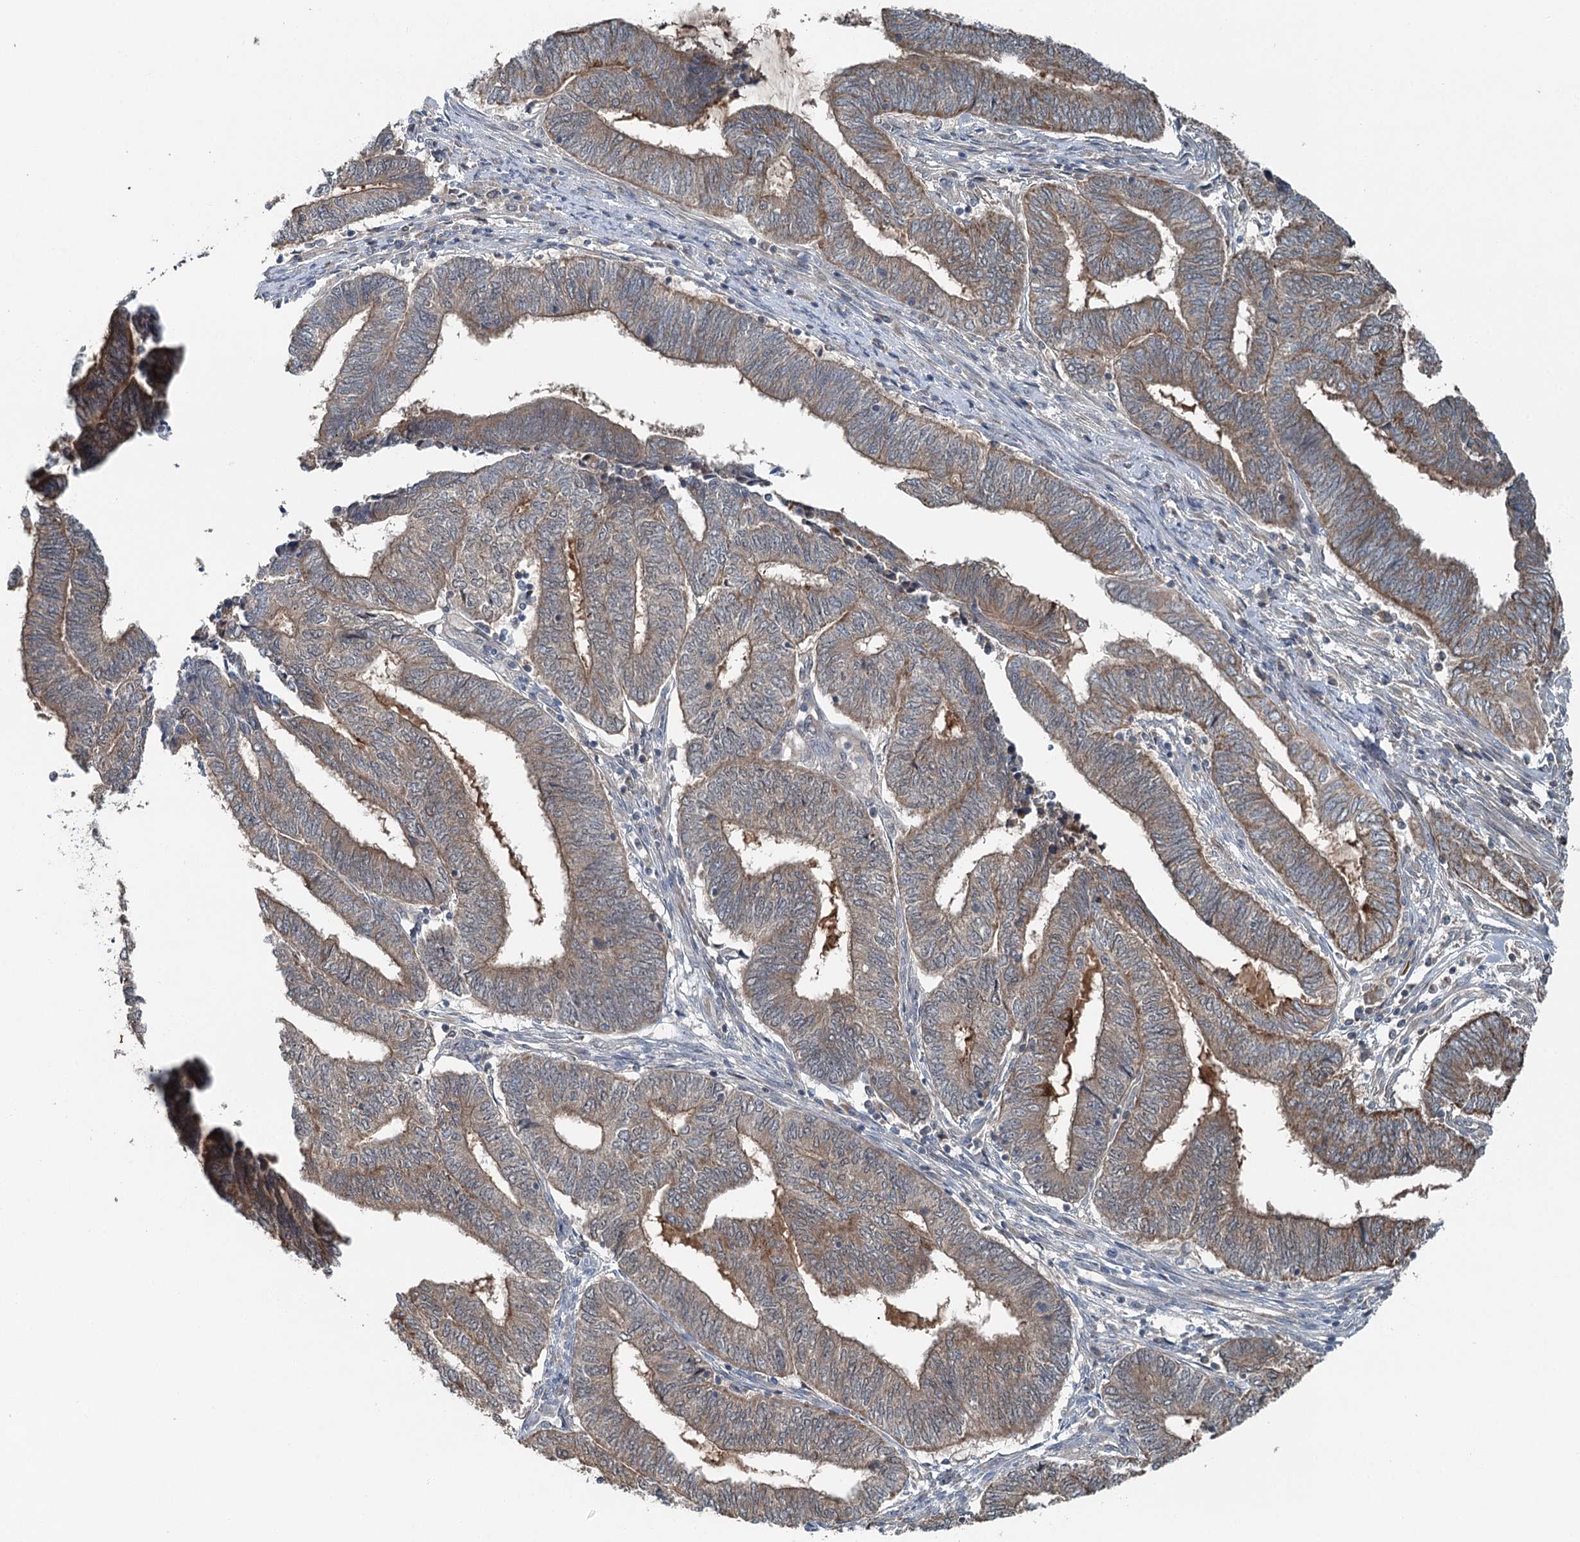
{"staining": {"intensity": "moderate", "quantity": ">75%", "location": "cytoplasmic/membranous"}, "tissue": "endometrial cancer", "cell_type": "Tumor cells", "image_type": "cancer", "snomed": [{"axis": "morphology", "description": "Adenocarcinoma, NOS"}, {"axis": "topography", "description": "Uterus"}, {"axis": "topography", "description": "Endometrium"}], "caption": "High-power microscopy captured an immunohistochemistry (IHC) image of endometrial adenocarcinoma, revealing moderate cytoplasmic/membranous staining in about >75% of tumor cells. The staining was performed using DAB to visualize the protein expression in brown, while the nuclei were stained in blue with hematoxylin (Magnification: 20x).", "gene": "CHCHD5", "patient": {"sex": "female", "age": 70}}